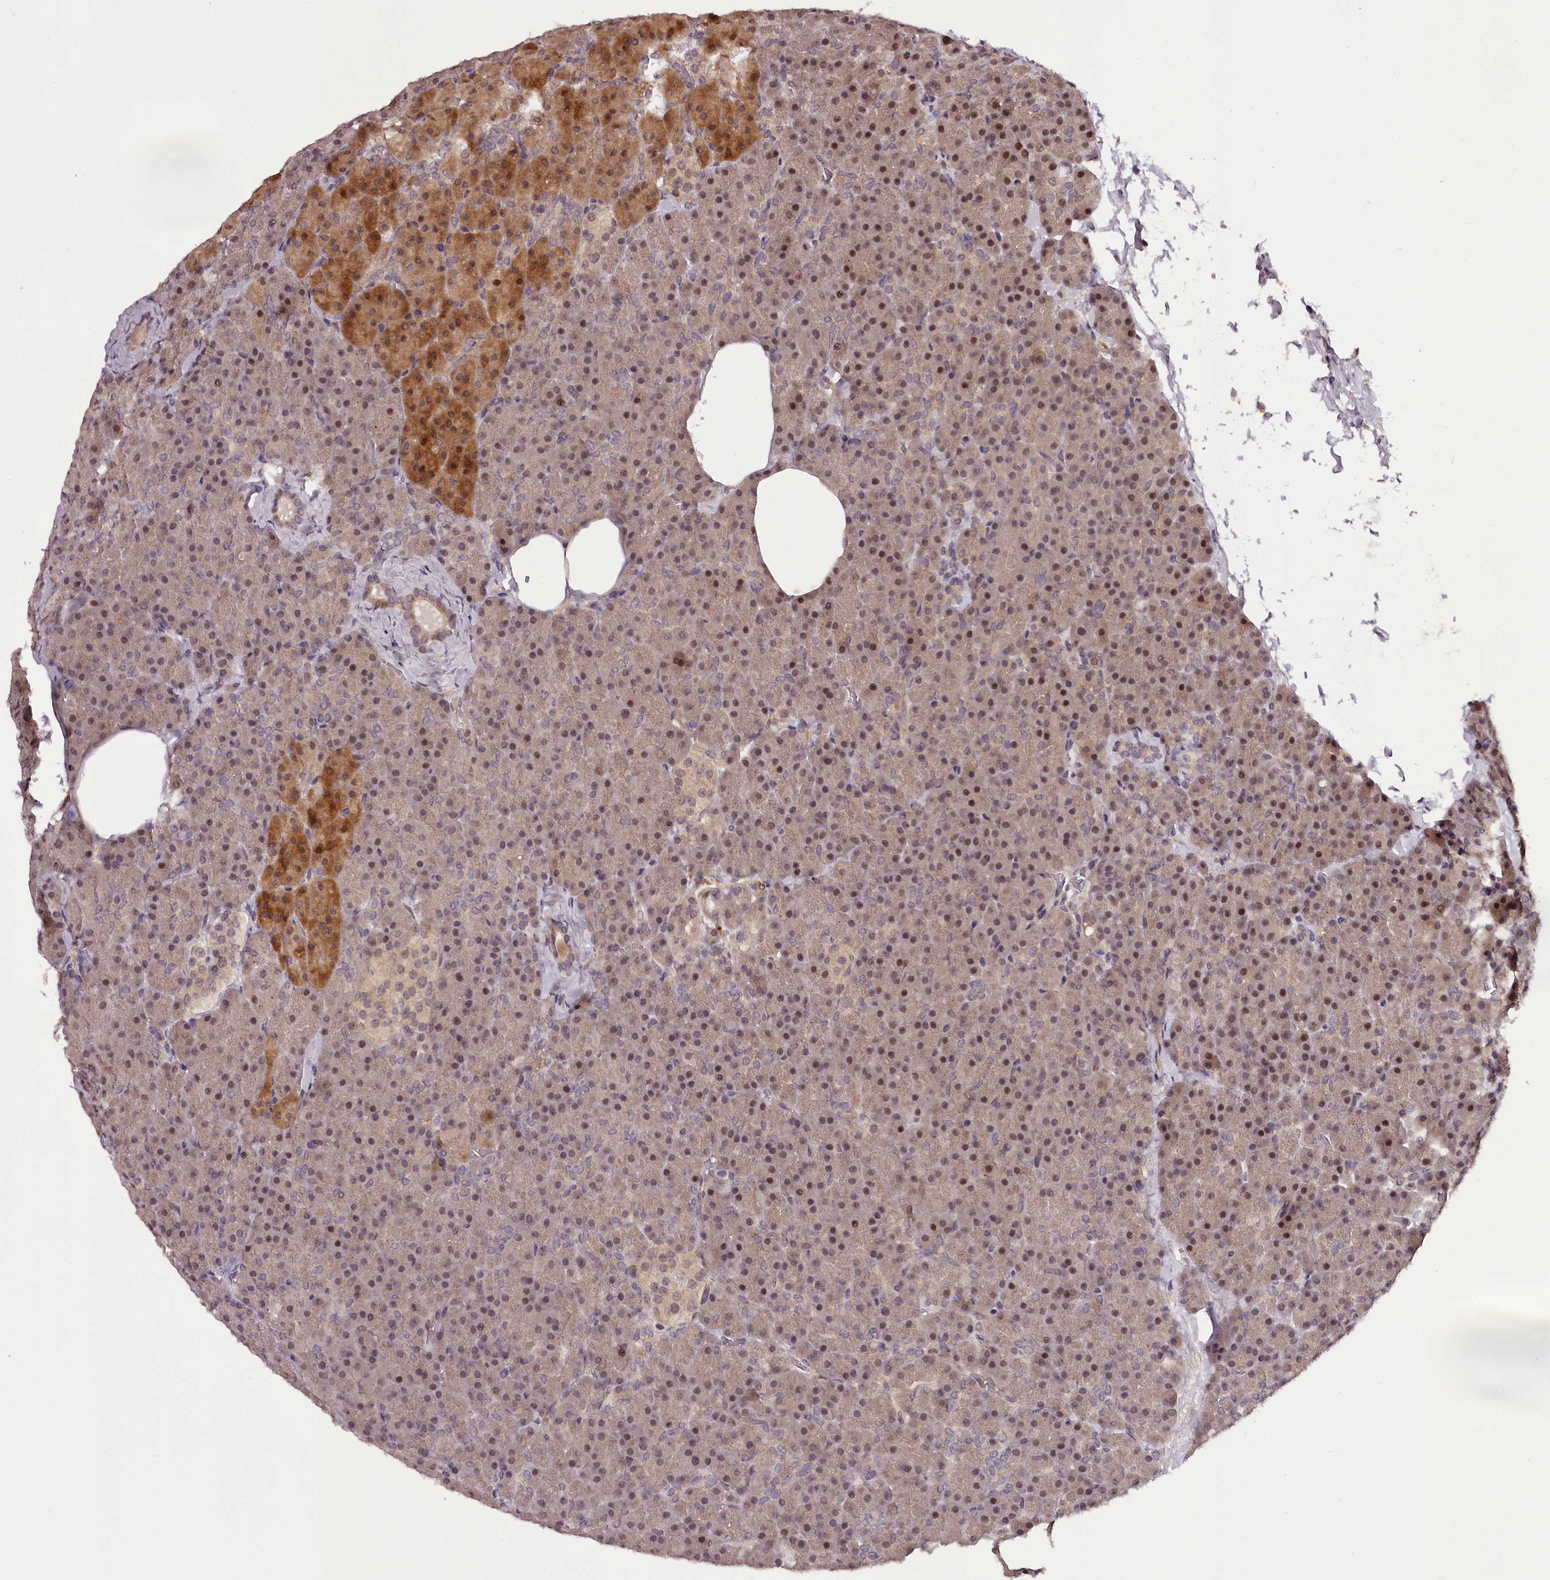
{"staining": {"intensity": "moderate", "quantity": "25%-75%", "location": "cytoplasmic/membranous,nuclear"}, "tissue": "pancreas", "cell_type": "Exocrine glandular cells", "image_type": "normal", "snomed": [{"axis": "morphology", "description": "Normal tissue, NOS"}, {"axis": "morphology", "description": "Carcinoid, malignant, NOS"}, {"axis": "topography", "description": "Pancreas"}], "caption": "This image shows immunohistochemistry staining of normal pancreas, with medium moderate cytoplasmic/membranous,nuclear positivity in about 25%-75% of exocrine glandular cells.", "gene": "MAML3", "patient": {"sex": "female", "age": 35}}